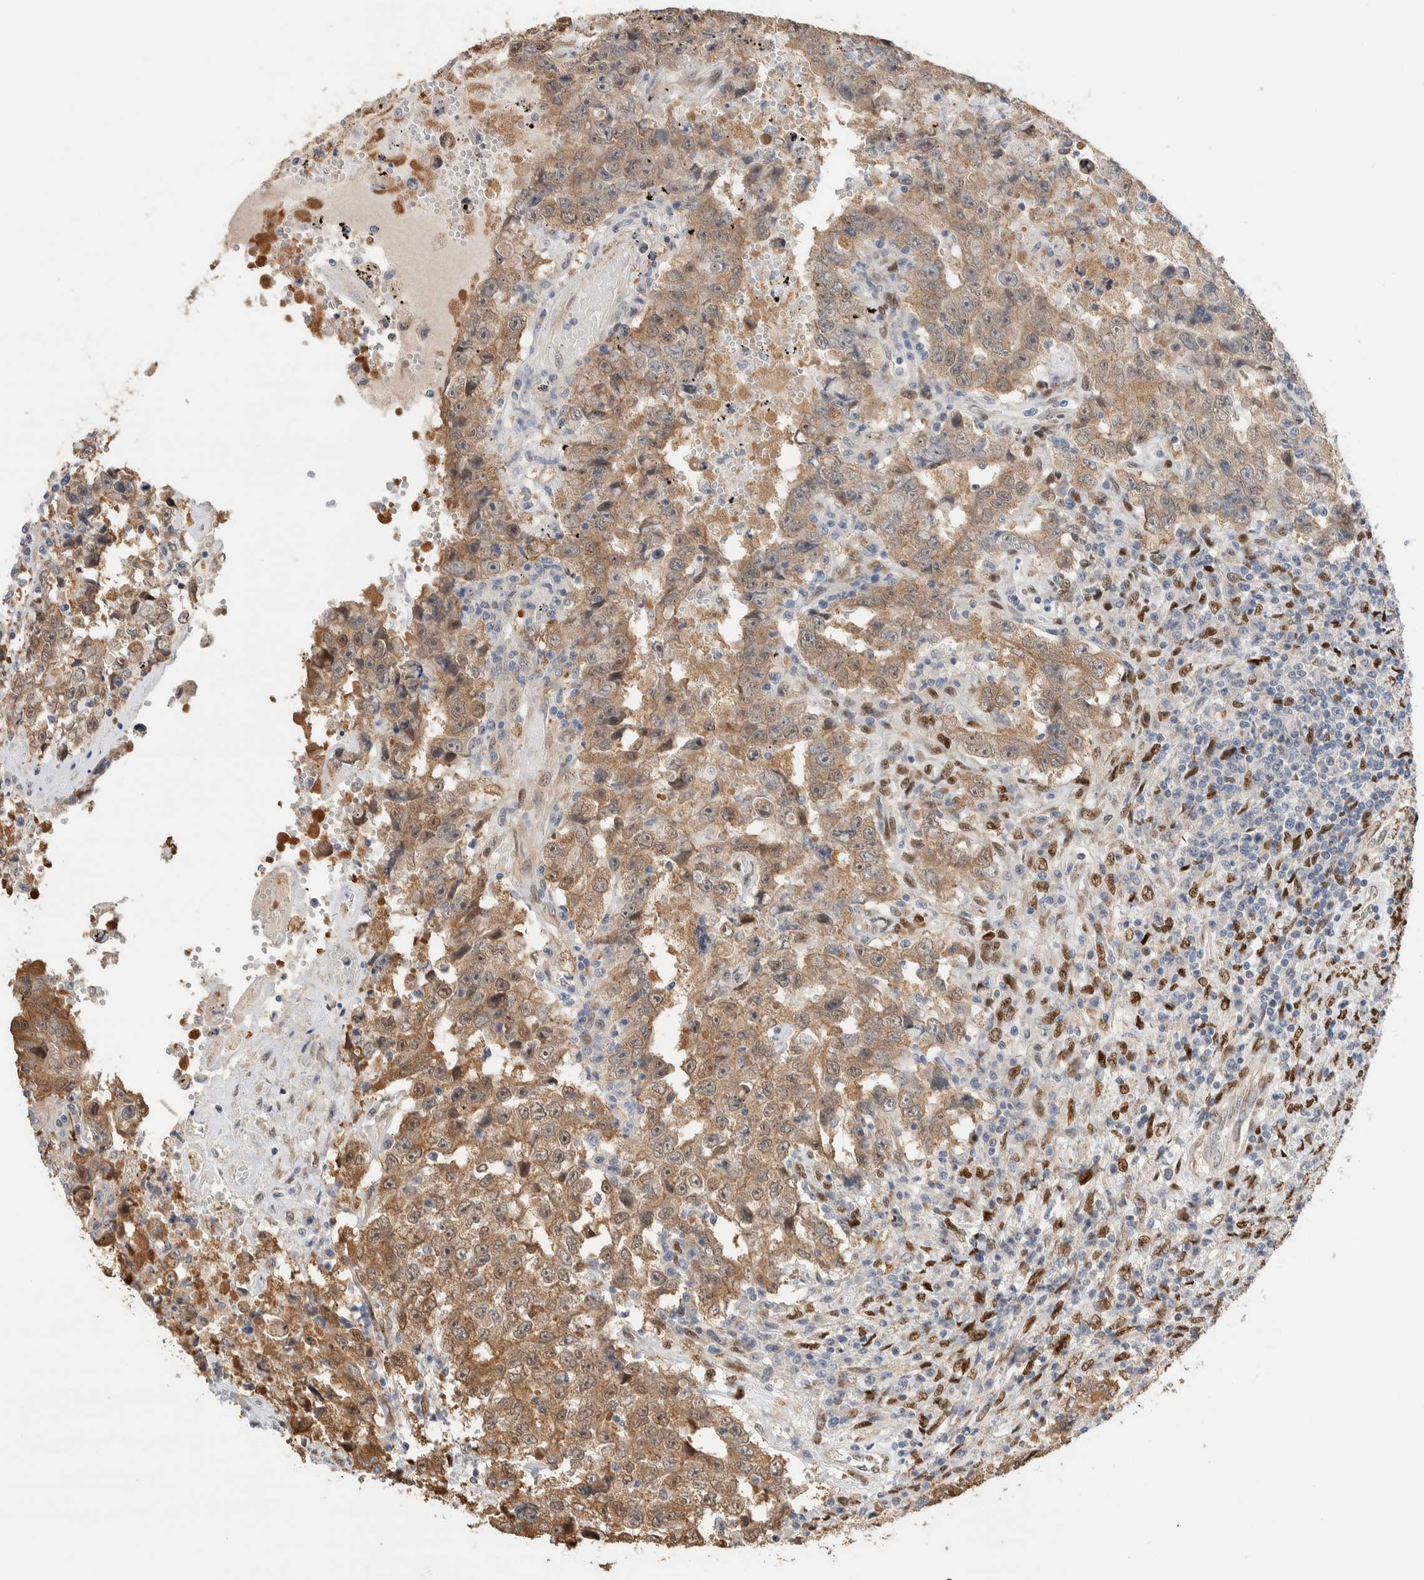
{"staining": {"intensity": "weak", "quantity": ">75%", "location": "cytoplasmic/membranous"}, "tissue": "testis cancer", "cell_type": "Tumor cells", "image_type": "cancer", "snomed": [{"axis": "morphology", "description": "Carcinoma, Embryonal, NOS"}, {"axis": "topography", "description": "Testis"}], "caption": "Weak cytoplasmic/membranous expression is seen in approximately >75% of tumor cells in embryonal carcinoma (testis).", "gene": "NSMAF", "patient": {"sex": "male", "age": 26}}